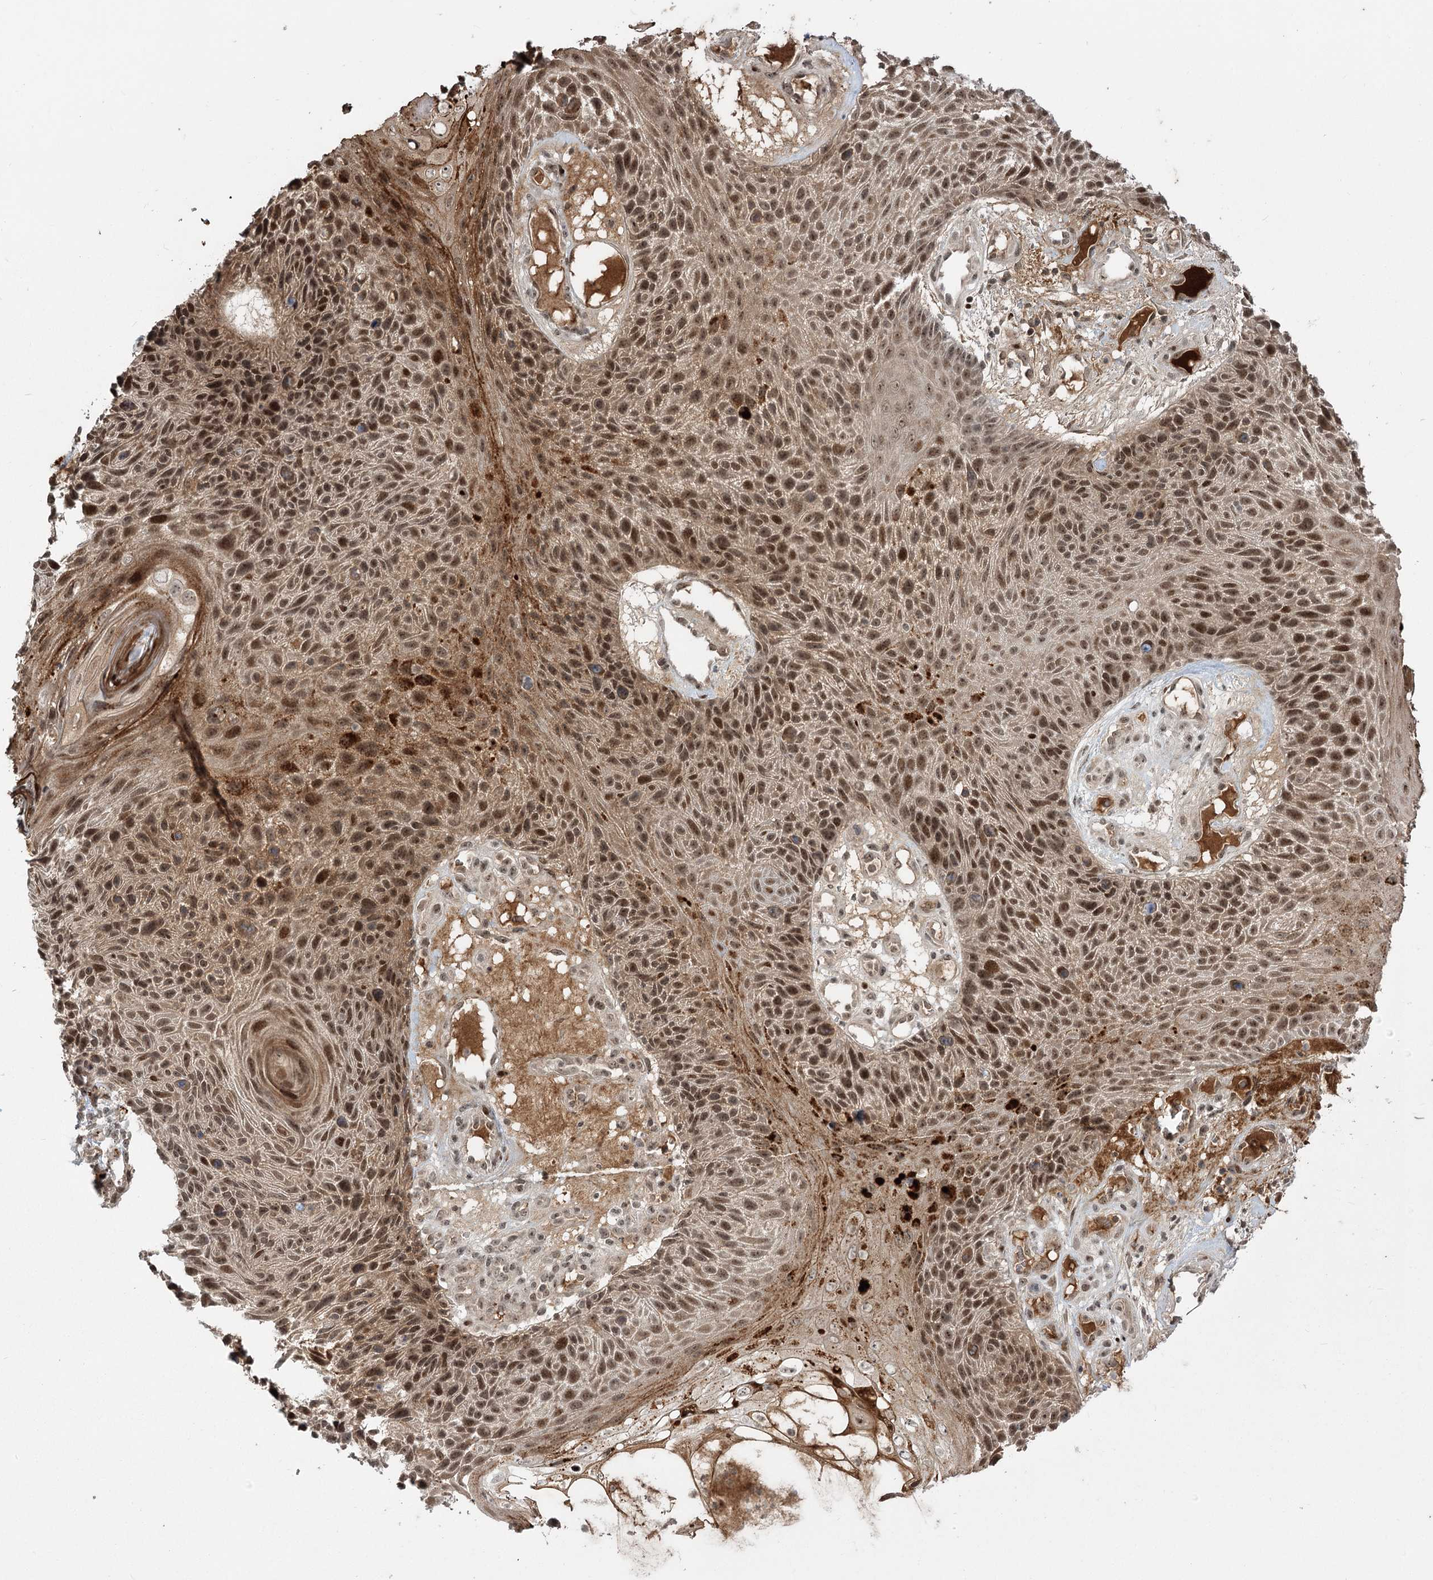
{"staining": {"intensity": "moderate", "quantity": ">75%", "location": "cytoplasmic/membranous,nuclear"}, "tissue": "skin cancer", "cell_type": "Tumor cells", "image_type": "cancer", "snomed": [{"axis": "morphology", "description": "Squamous cell carcinoma, NOS"}, {"axis": "topography", "description": "Skin"}], "caption": "High-magnification brightfield microscopy of skin squamous cell carcinoma stained with DAB (3,3'-diaminobenzidine) (brown) and counterstained with hematoxylin (blue). tumor cells exhibit moderate cytoplasmic/membranous and nuclear staining is appreciated in about>75% of cells.", "gene": "HELQ", "patient": {"sex": "female", "age": 88}}